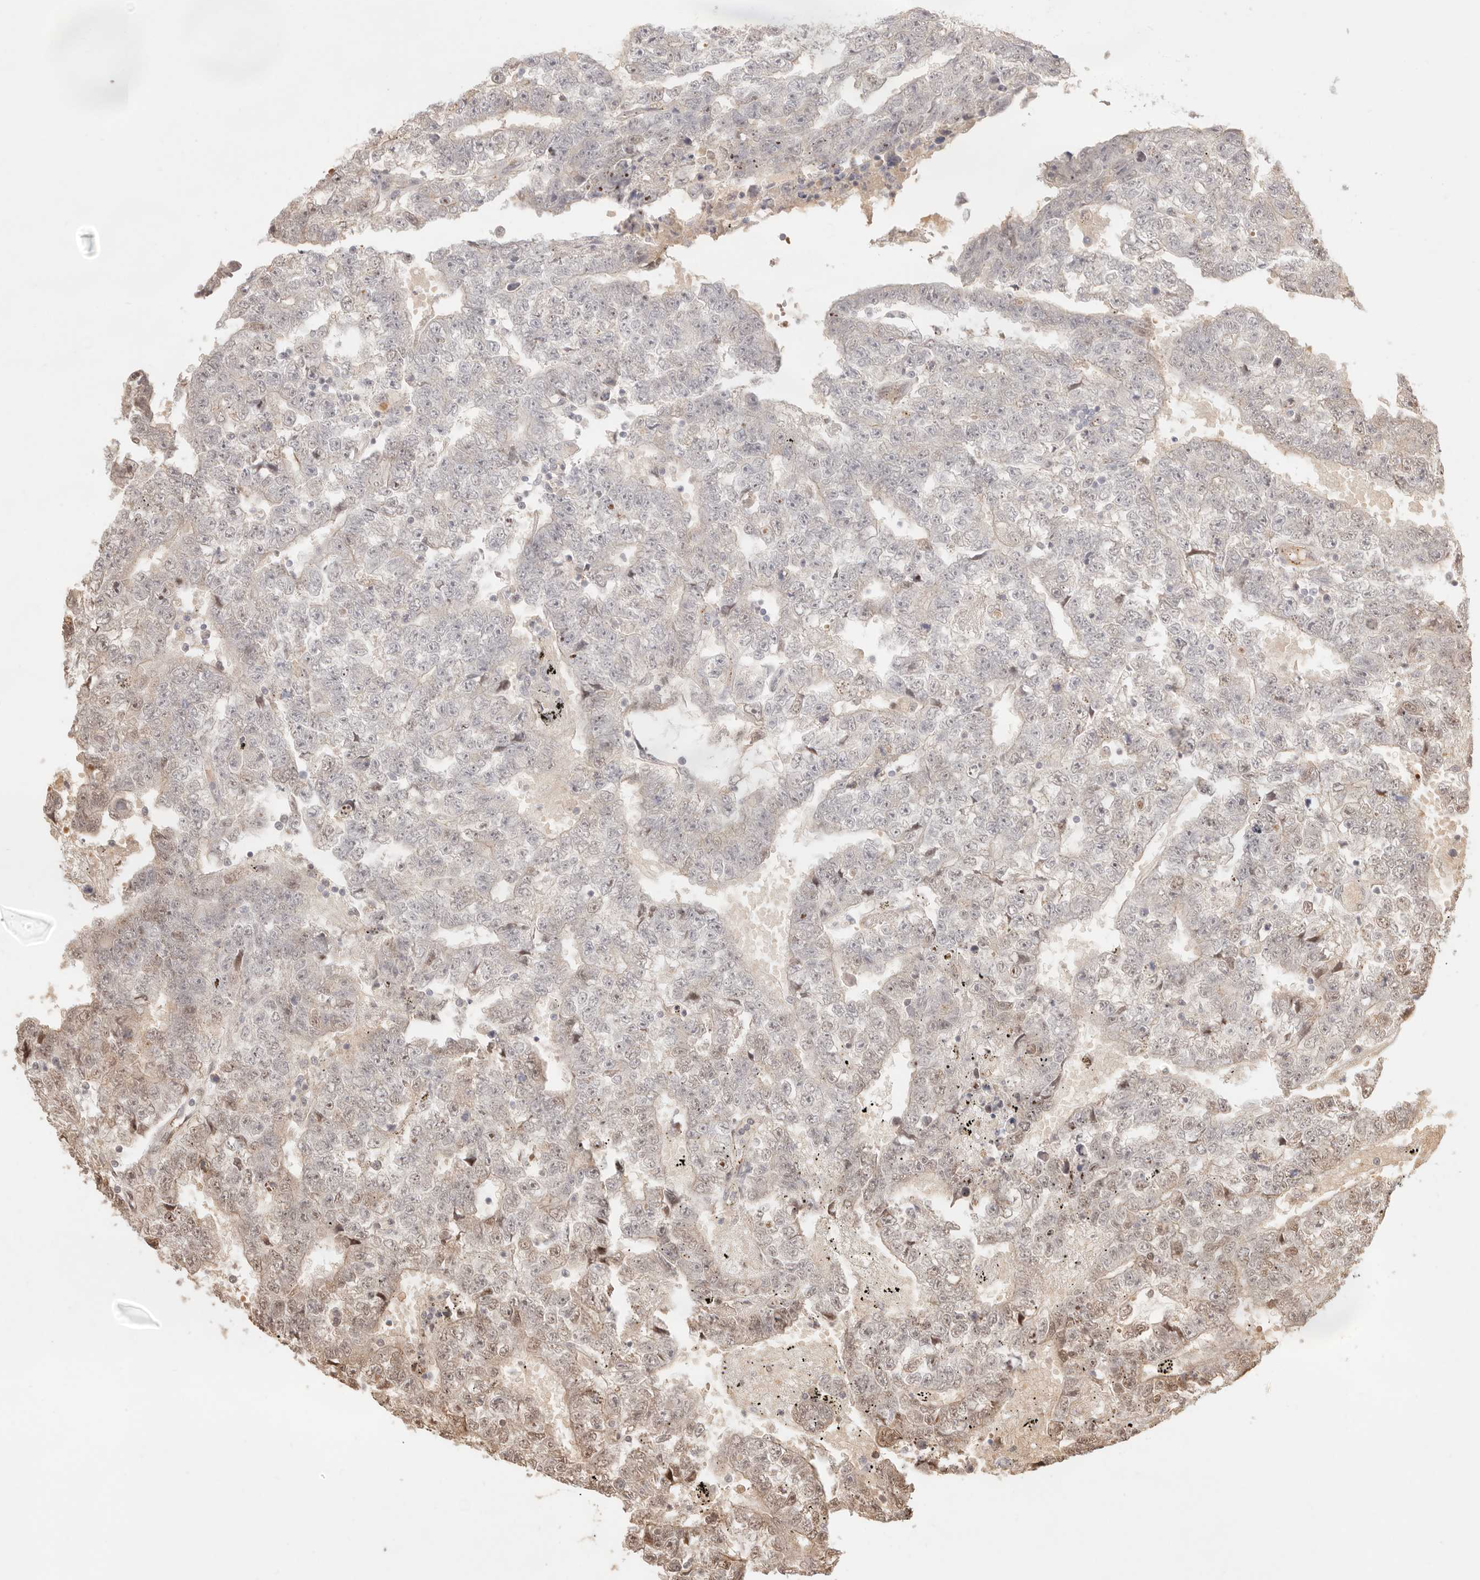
{"staining": {"intensity": "weak", "quantity": "25%-75%", "location": "nuclear"}, "tissue": "testis cancer", "cell_type": "Tumor cells", "image_type": "cancer", "snomed": [{"axis": "morphology", "description": "Carcinoma, Embryonal, NOS"}, {"axis": "topography", "description": "Testis"}], "caption": "Protein analysis of testis cancer (embryonal carcinoma) tissue reveals weak nuclear staining in approximately 25%-75% of tumor cells.", "gene": "MEP1A", "patient": {"sex": "male", "age": 25}}